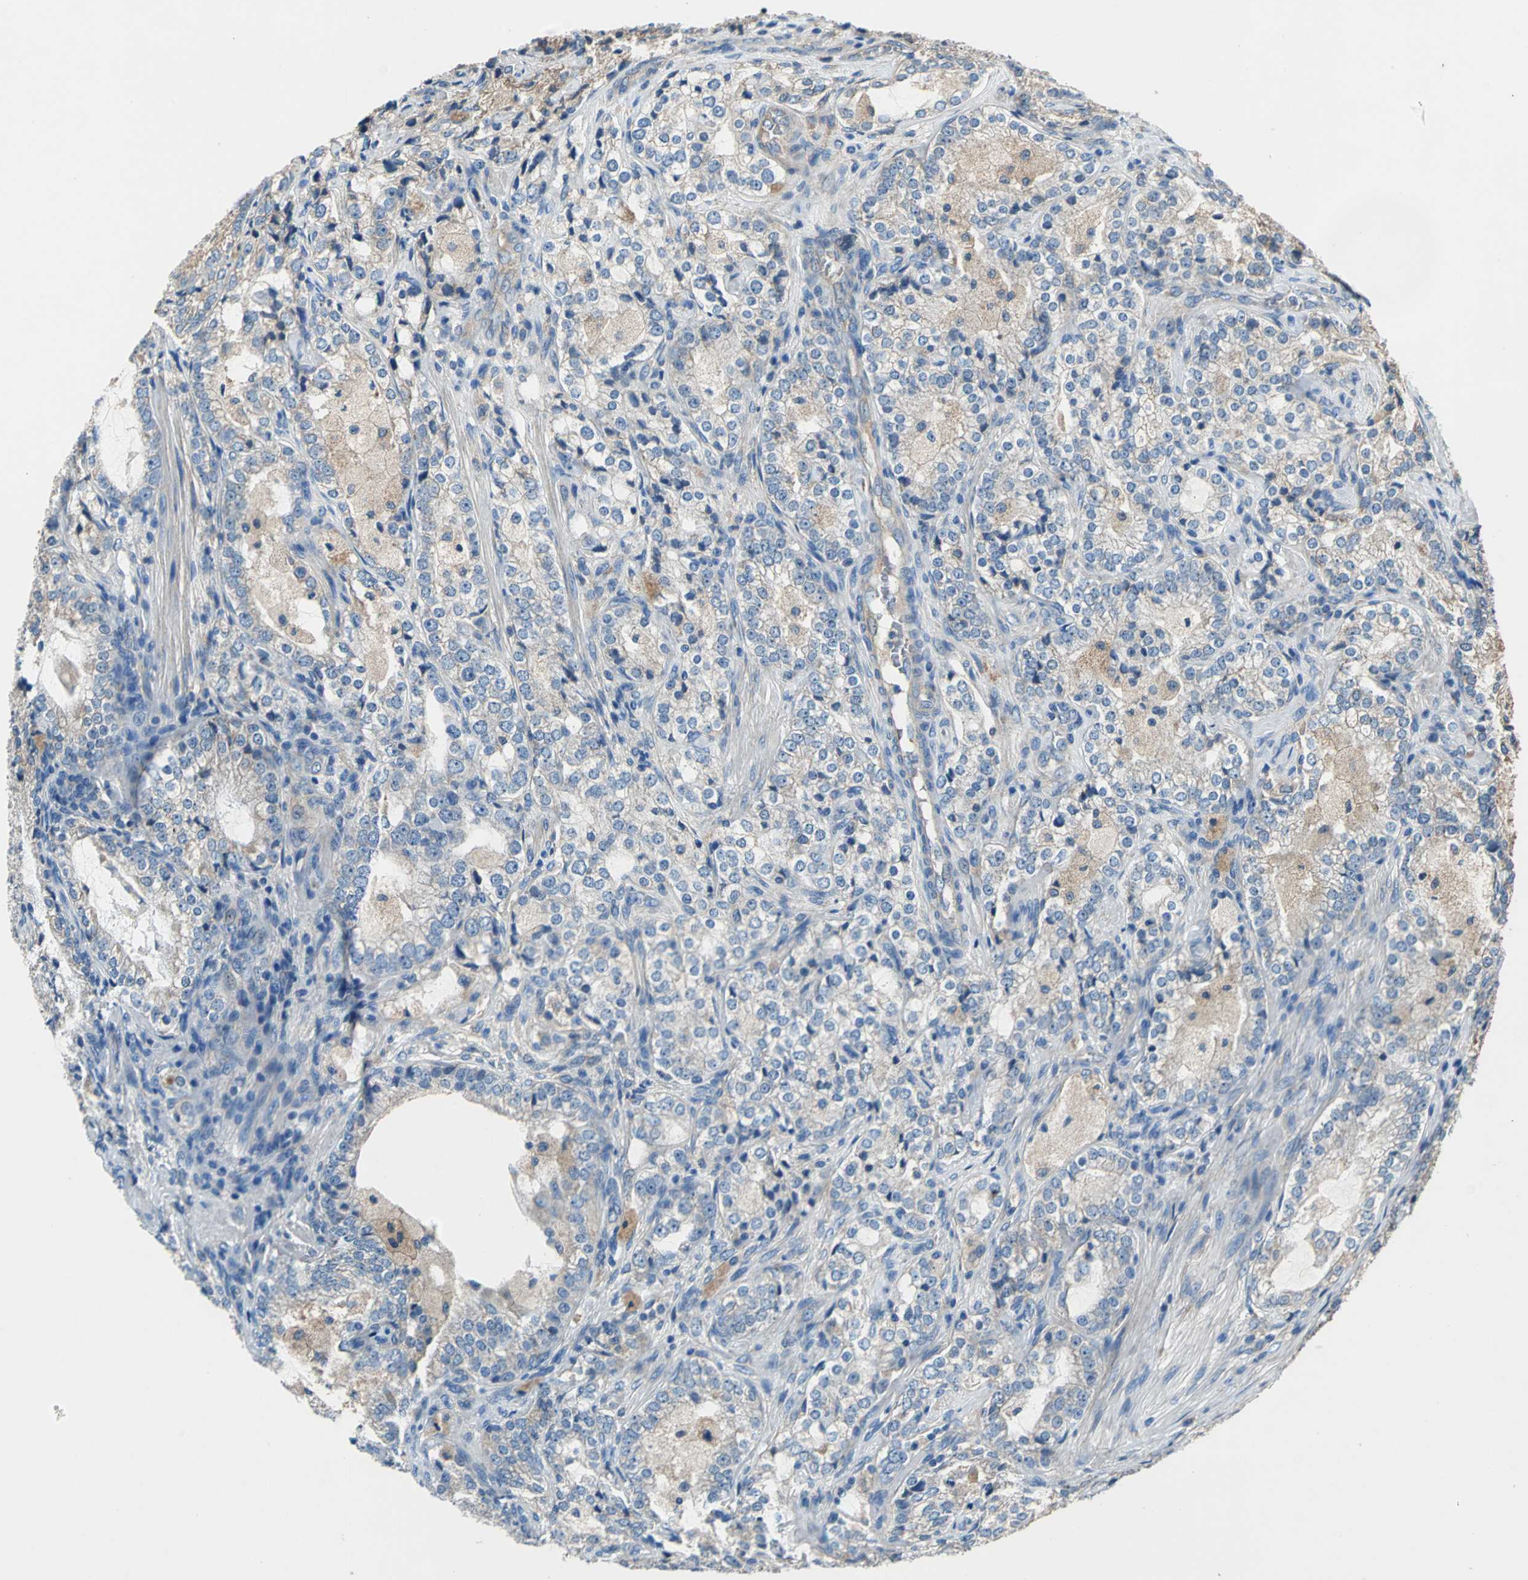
{"staining": {"intensity": "weak", "quantity": "25%-75%", "location": "cytoplasmic/membranous"}, "tissue": "prostate cancer", "cell_type": "Tumor cells", "image_type": "cancer", "snomed": [{"axis": "morphology", "description": "Adenocarcinoma, High grade"}, {"axis": "topography", "description": "Prostate"}], "caption": "High-power microscopy captured an immunohistochemistry (IHC) image of prostate adenocarcinoma (high-grade), revealing weak cytoplasmic/membranous expression in about 25%-75% of tumor cells. (DAB IHC with brightfield microscopy, high magnification).", "gene": "HEPH", "patient": {"sex": "male", "age": 63}}